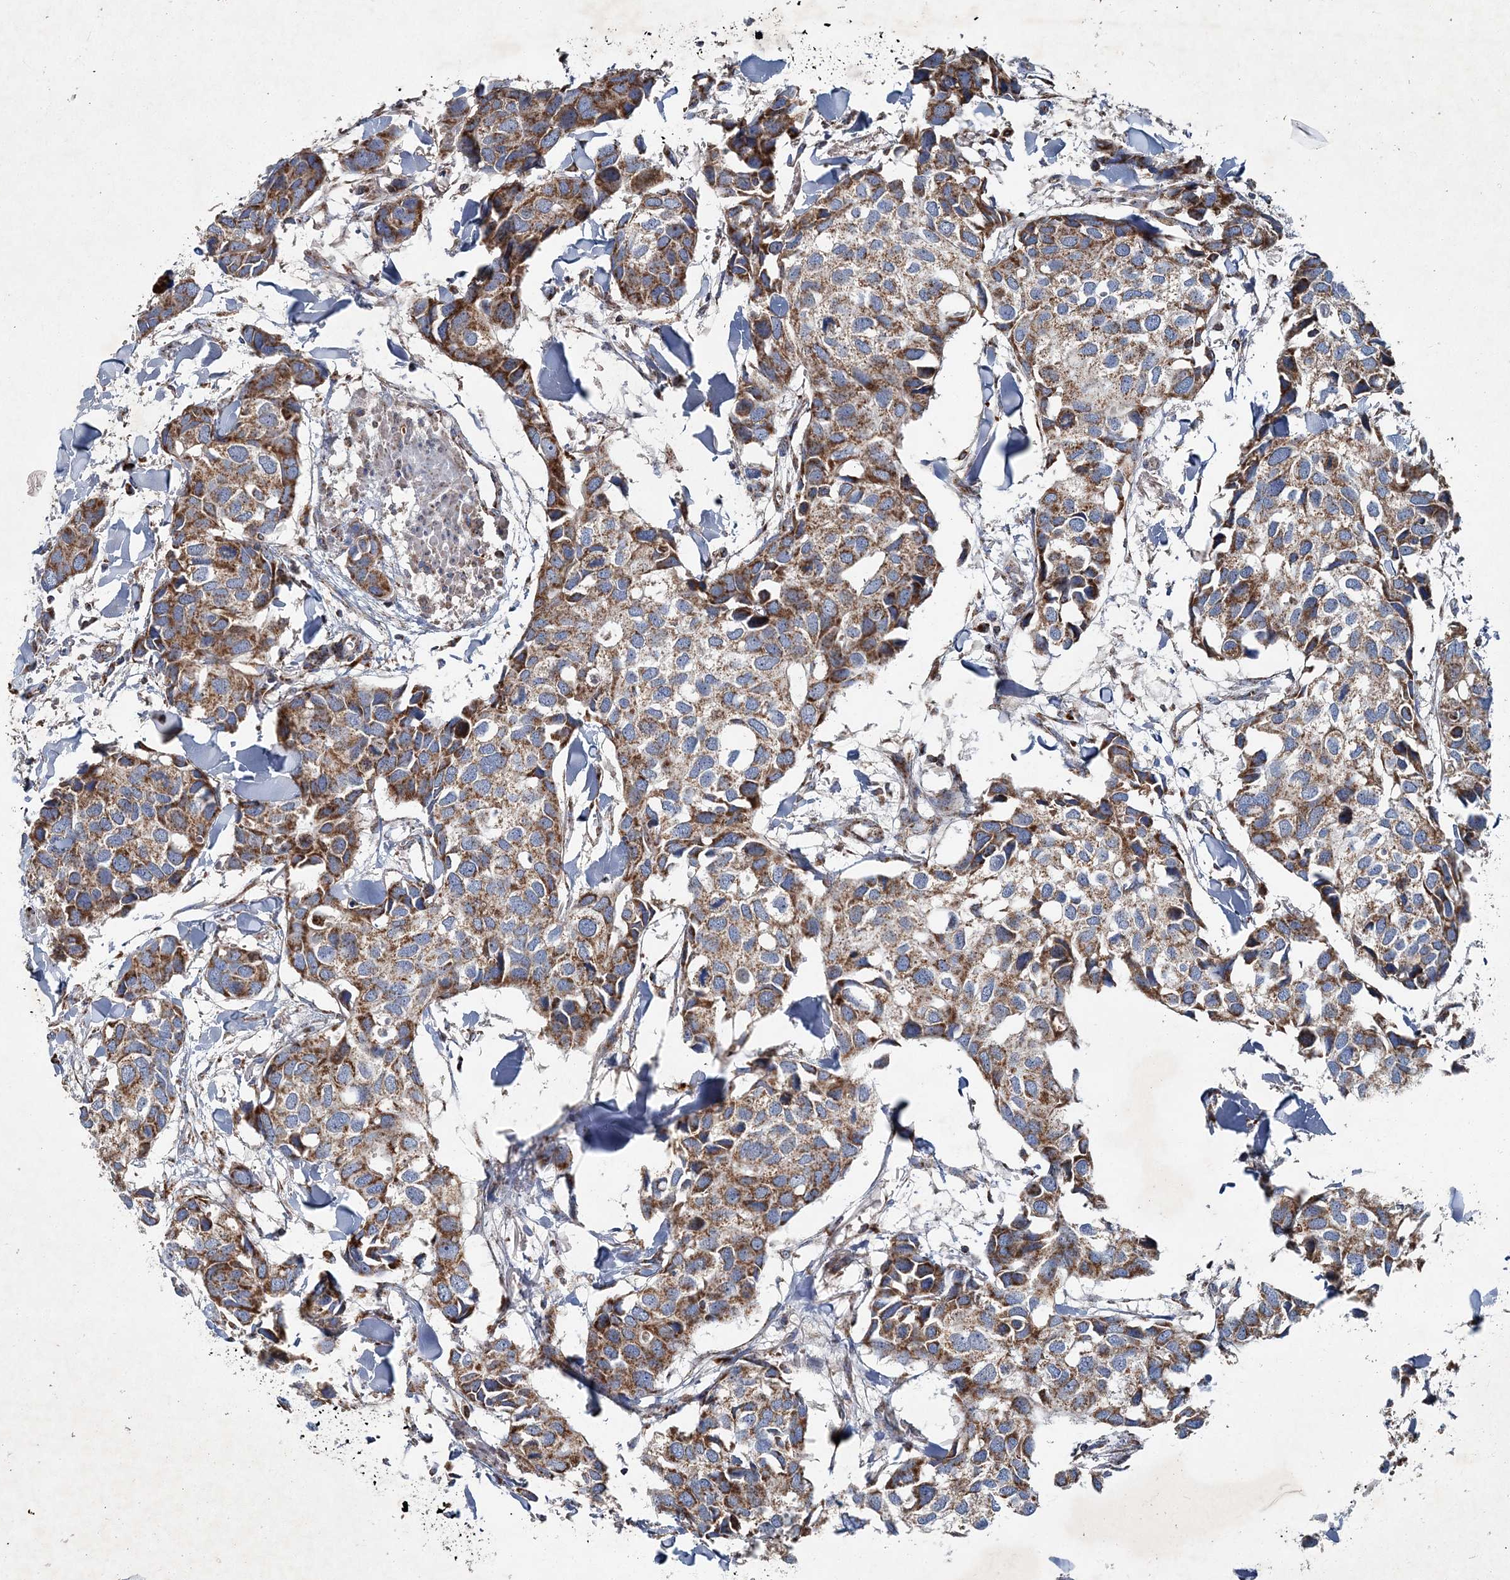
{"staining": {"intensity": "moderate", "quantity": ">75%", "location": "cytoplasmic/membranous"}, "tissue": "breast cancer", "cell_type": "Tumor cells", "image_type": "cancer", "snomed": [{"axis": "morphology", "description": "Duct carcinoma"}, {"axis": "topography", "description": "Breast"}], "caption": "Breast cancer stained with a protein marker exhibits moderate staining in tumor cells.", "gene": "SPAG16", "patient": {"sex": "female", "age": 83}}